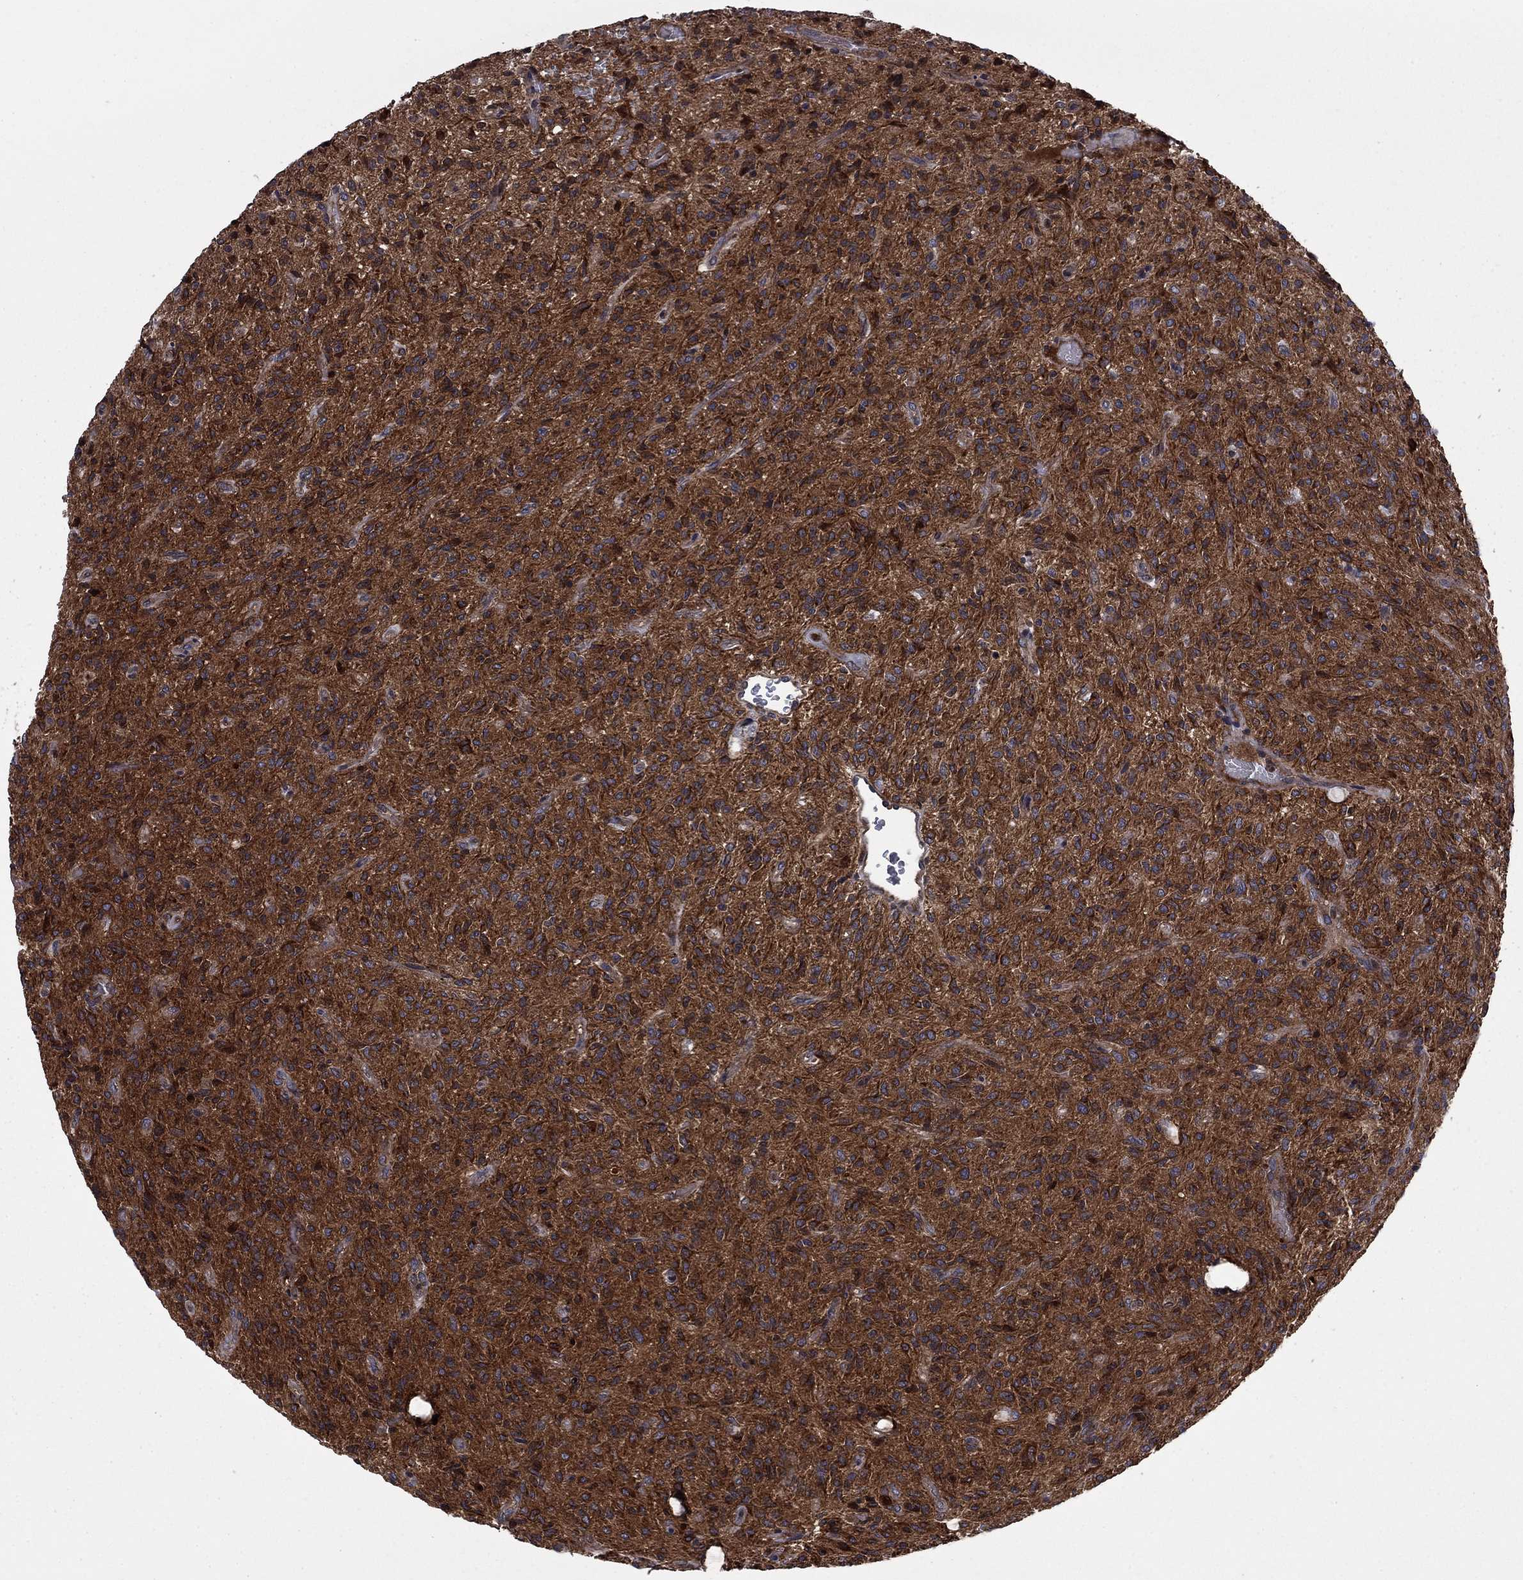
{"staining": {"intensity": "strong", "quantity": "25%-75%", "location": "cytoplasmic/membranous"}, "tissue": "glioma", "cell_type": "Tumor cells", "image_type": "cancer", "snomed": [{"axis": "morphology", "description": "Glioma, malignant, High grade"}, {"axis": "topography", "description": "Brain"}], "caption": "Brown immunohistochemical staining in glioma exhibits strong cytoplasmic/membranous expression in about 25%-75% of tumor cells. The staining was performed using DAB to visualize the protein expression in brown, while the nuclei were stained in blue with hematoxylin (Magnification: 20x).", "gene": "HDAC4", "patient": {"sex": "male", "age": 64}}